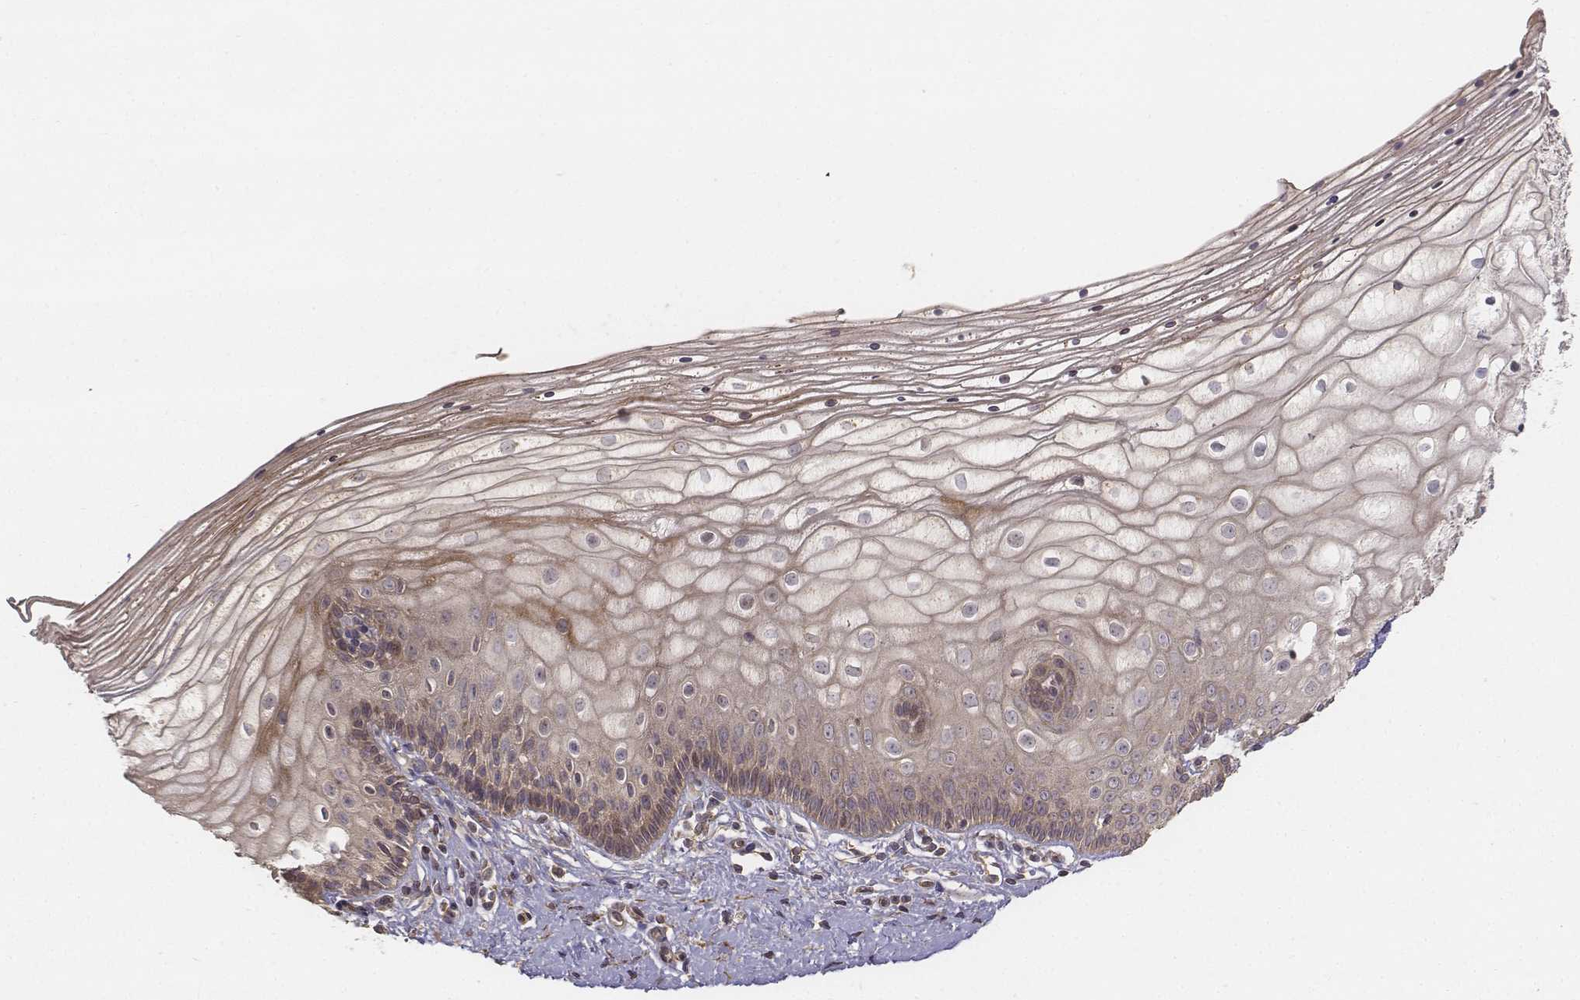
{"staining": {"intensity": "weak", "quantity": "25%-75%", "location": "cytoplasmic/membranous"}, "tissue": "vagina", "cell_type": "Squamous epithelial cells", "image_type": "normal", "snomed": [{"axis": "morphology", "description": "Normal tissue, NOS"}, {"axis": "topography", "description": "Vagina"}], "caption": "Vagina was stained to show a protein in brown. There is low levels of weak cytoplasmic/membranous expression in approximately 25%-75% of squamous epithelial cells. (Brightfield microscopy of DAB IHC at high magnification).", "gene": "FBXO21", "patient": {"sex": "female", "age": 39}}